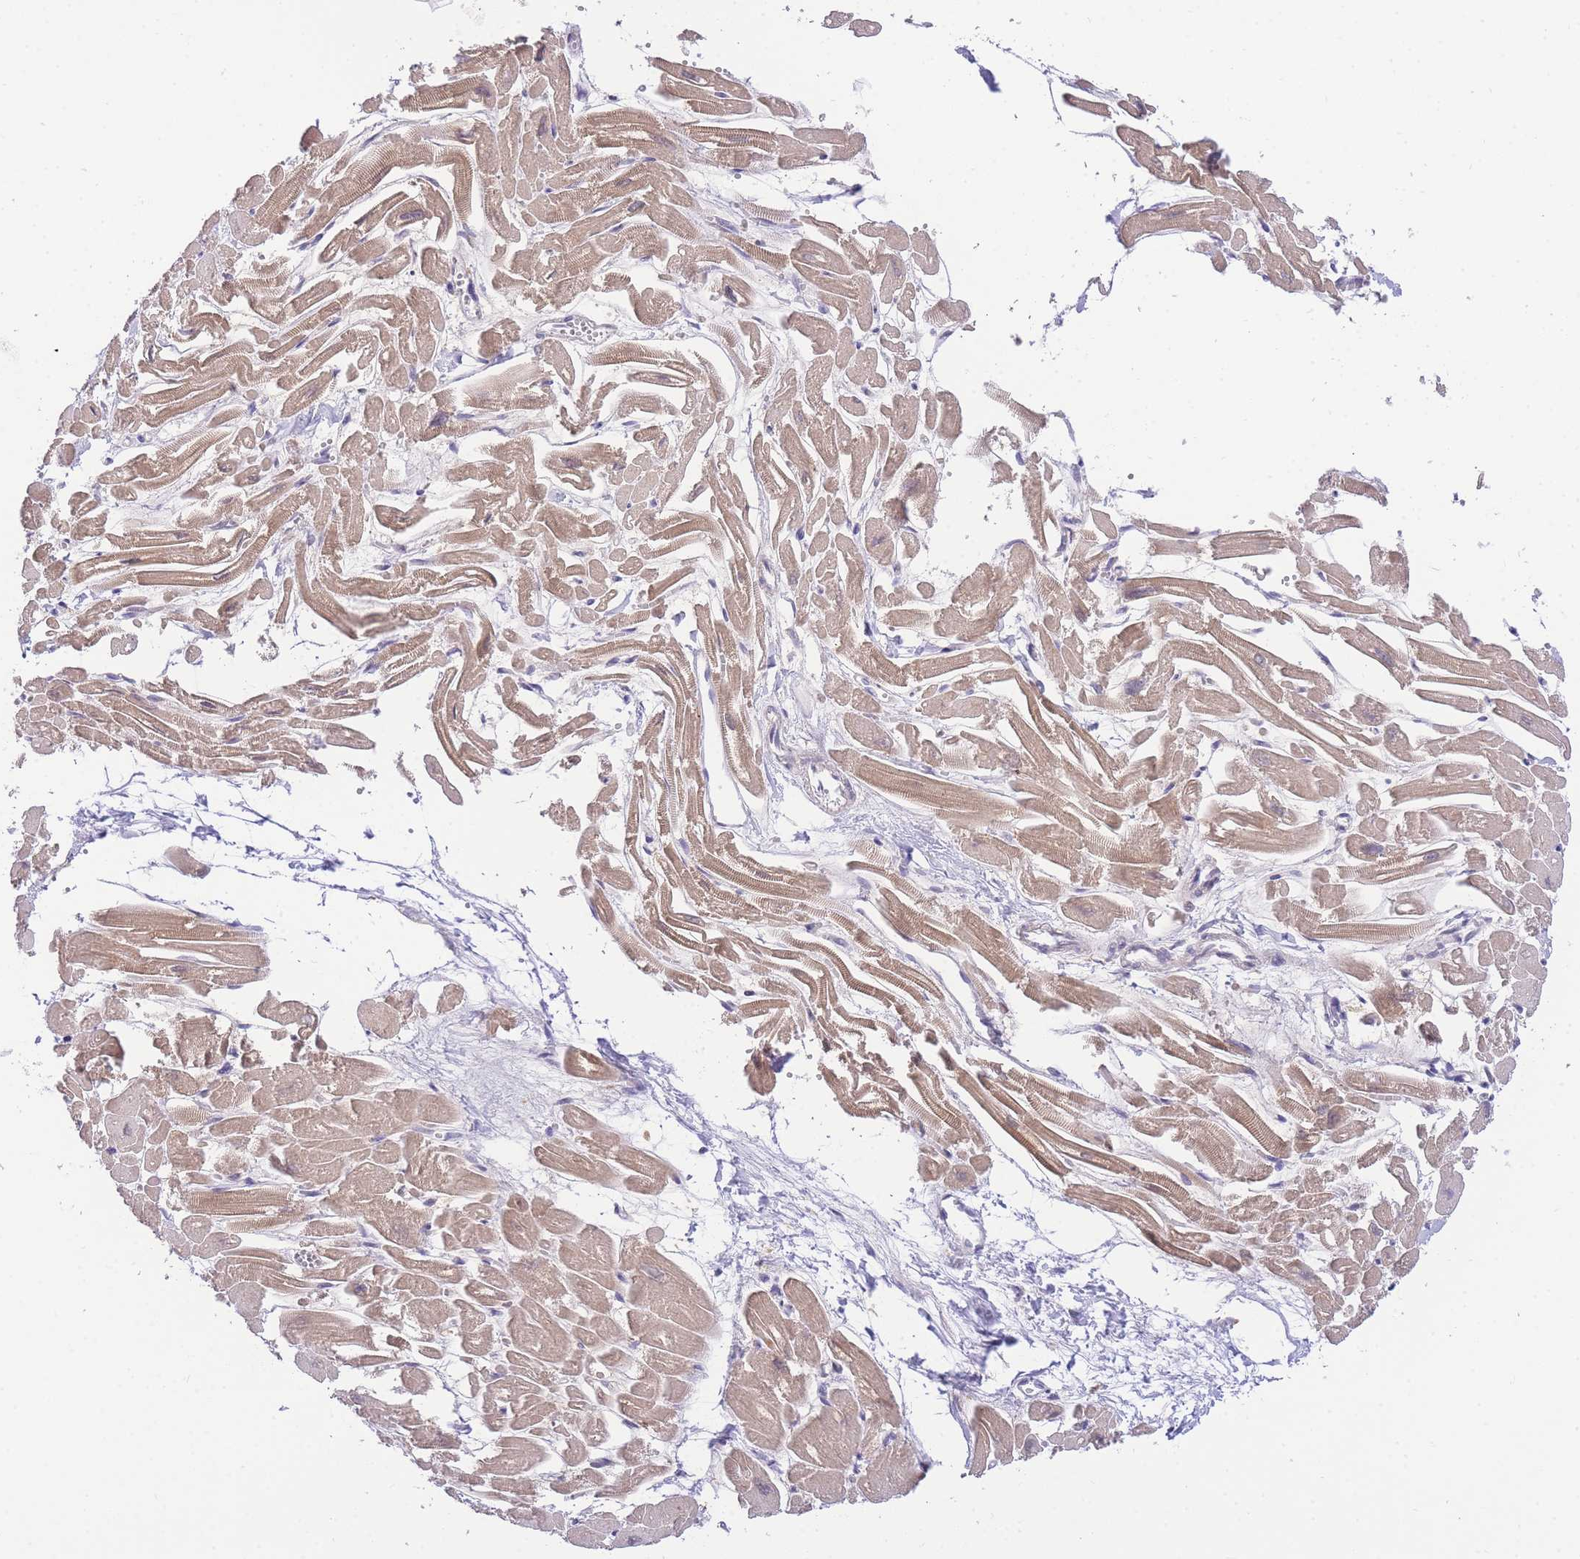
{"staining": {"intensity": "moderate", "quantity": ">75%", "location": "cytoplasmic/membranous,nuclear"}, "tissue": "heart muscle", "cell_type": "Cardiomyocytes", "image_type": "normal", "snomed": [{"axis": "morphology", "description": "Normal tissue, NOS"}, {"axis": "topography", "description": "Heart"}], "caption": "Immunohistochemical staining of benign human heart muscle exhibits moderate cytoplasmic/membranous,nuclear protein expression in approximately >75% of cardiomyocytes. (Stains: DAB (3,3'-diaminobenzidine) in brown, nuclei in blue, Microscopy: brightfield microscopy at high magnification).", "gene": "PUS10", "patient": {"sex": "male", "age": 54}}